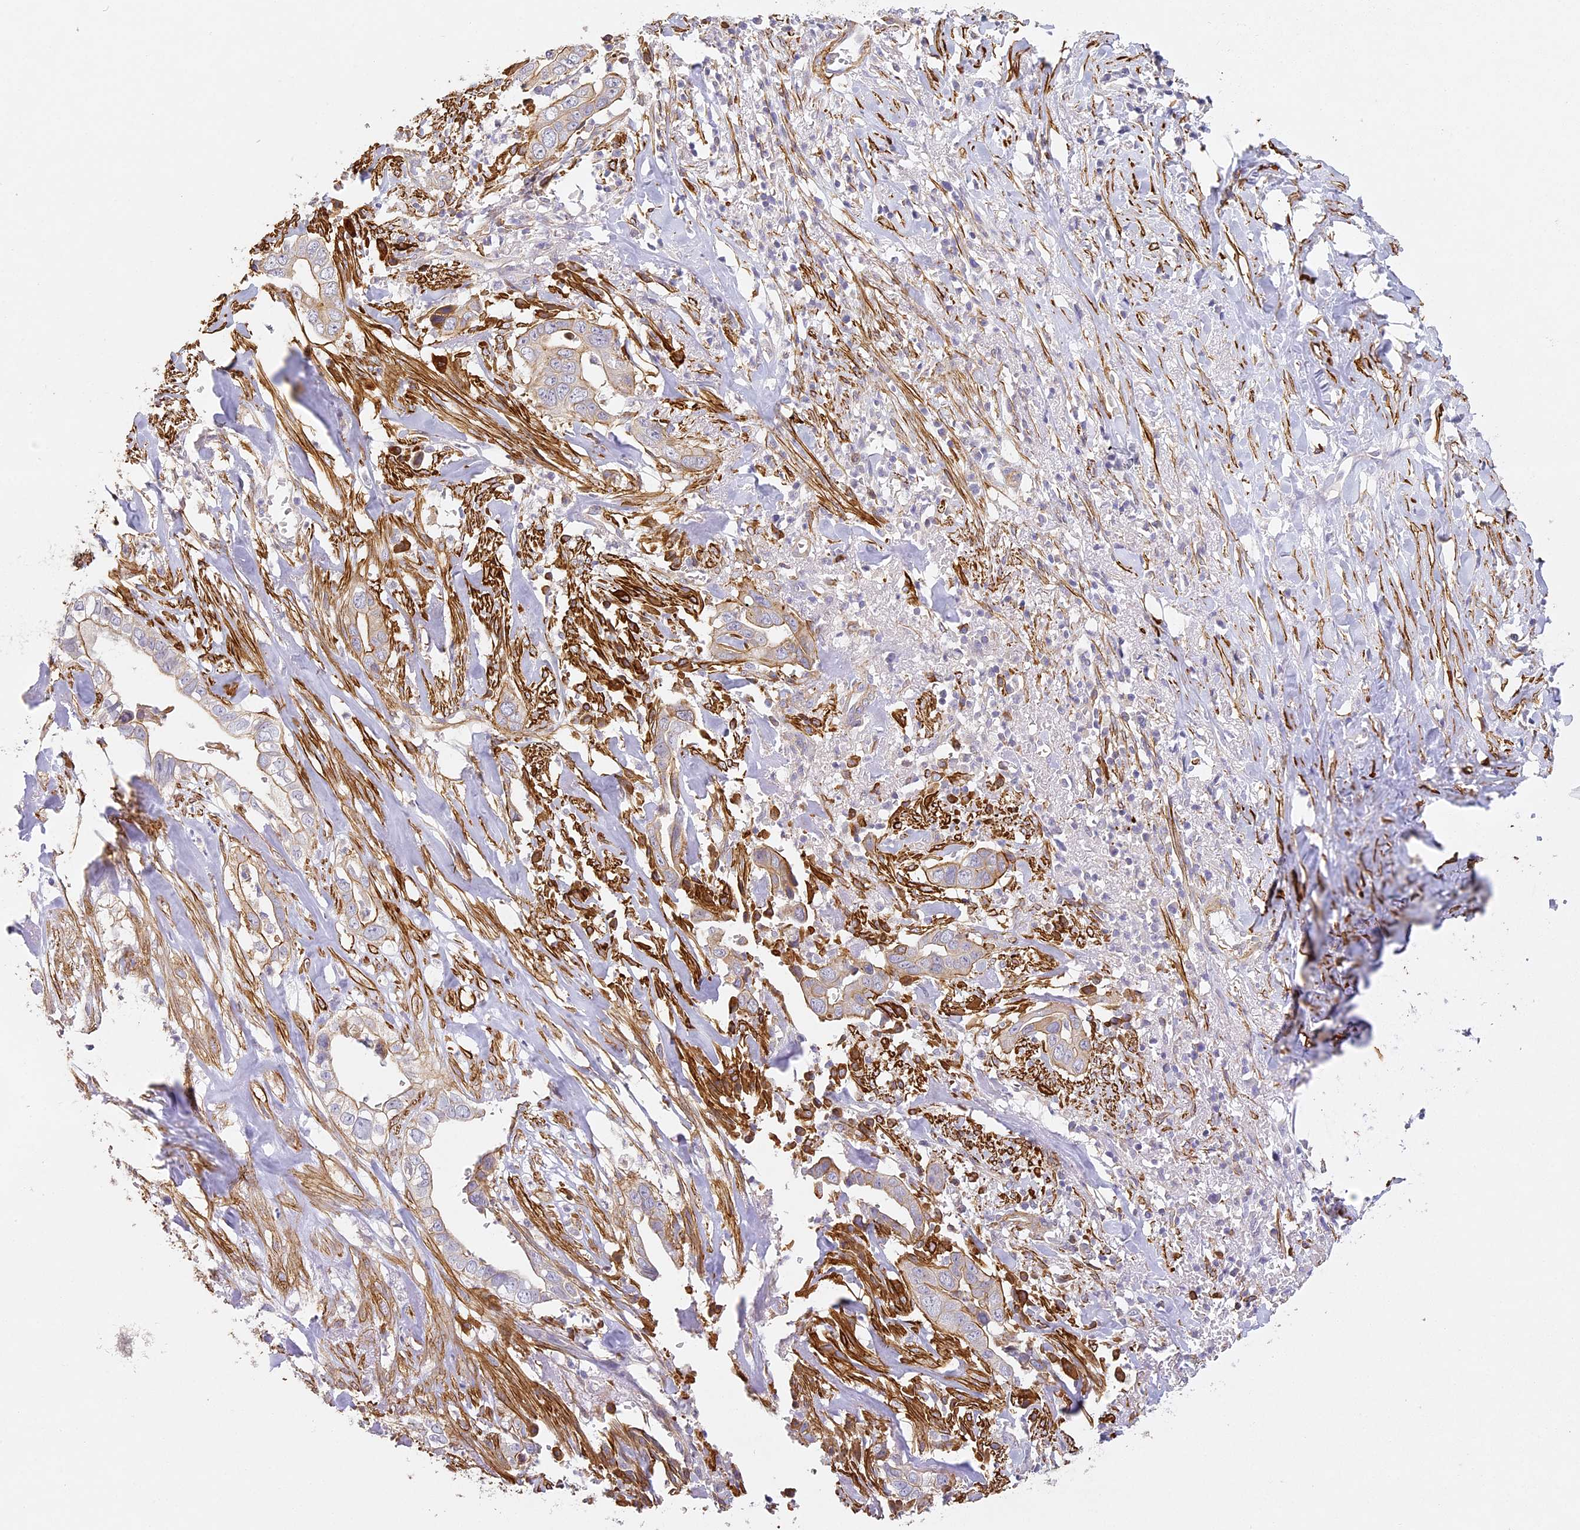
{"staining": {"intensity": "weak", "quantity": "25%-75%", "location": "cytoplasmic/membranous"}, "tissue": "liver cancer", "cell_type": "Tumor cells", "image_type": "cancer", "snomed": [{"axis": "morphology", "description": "Cholangiocarcinoma"}, {"axis": "topography", "description": "Liver"}], "caption": "Immunohistochemistry of human cholangiocarcinoma (liver) demonstrates low levels of weak cytoplasmic/membranous expression in about 25%-75% of tumor cells.", "gene": "MED28", "patient": {"sex": "female", "age": 79}}